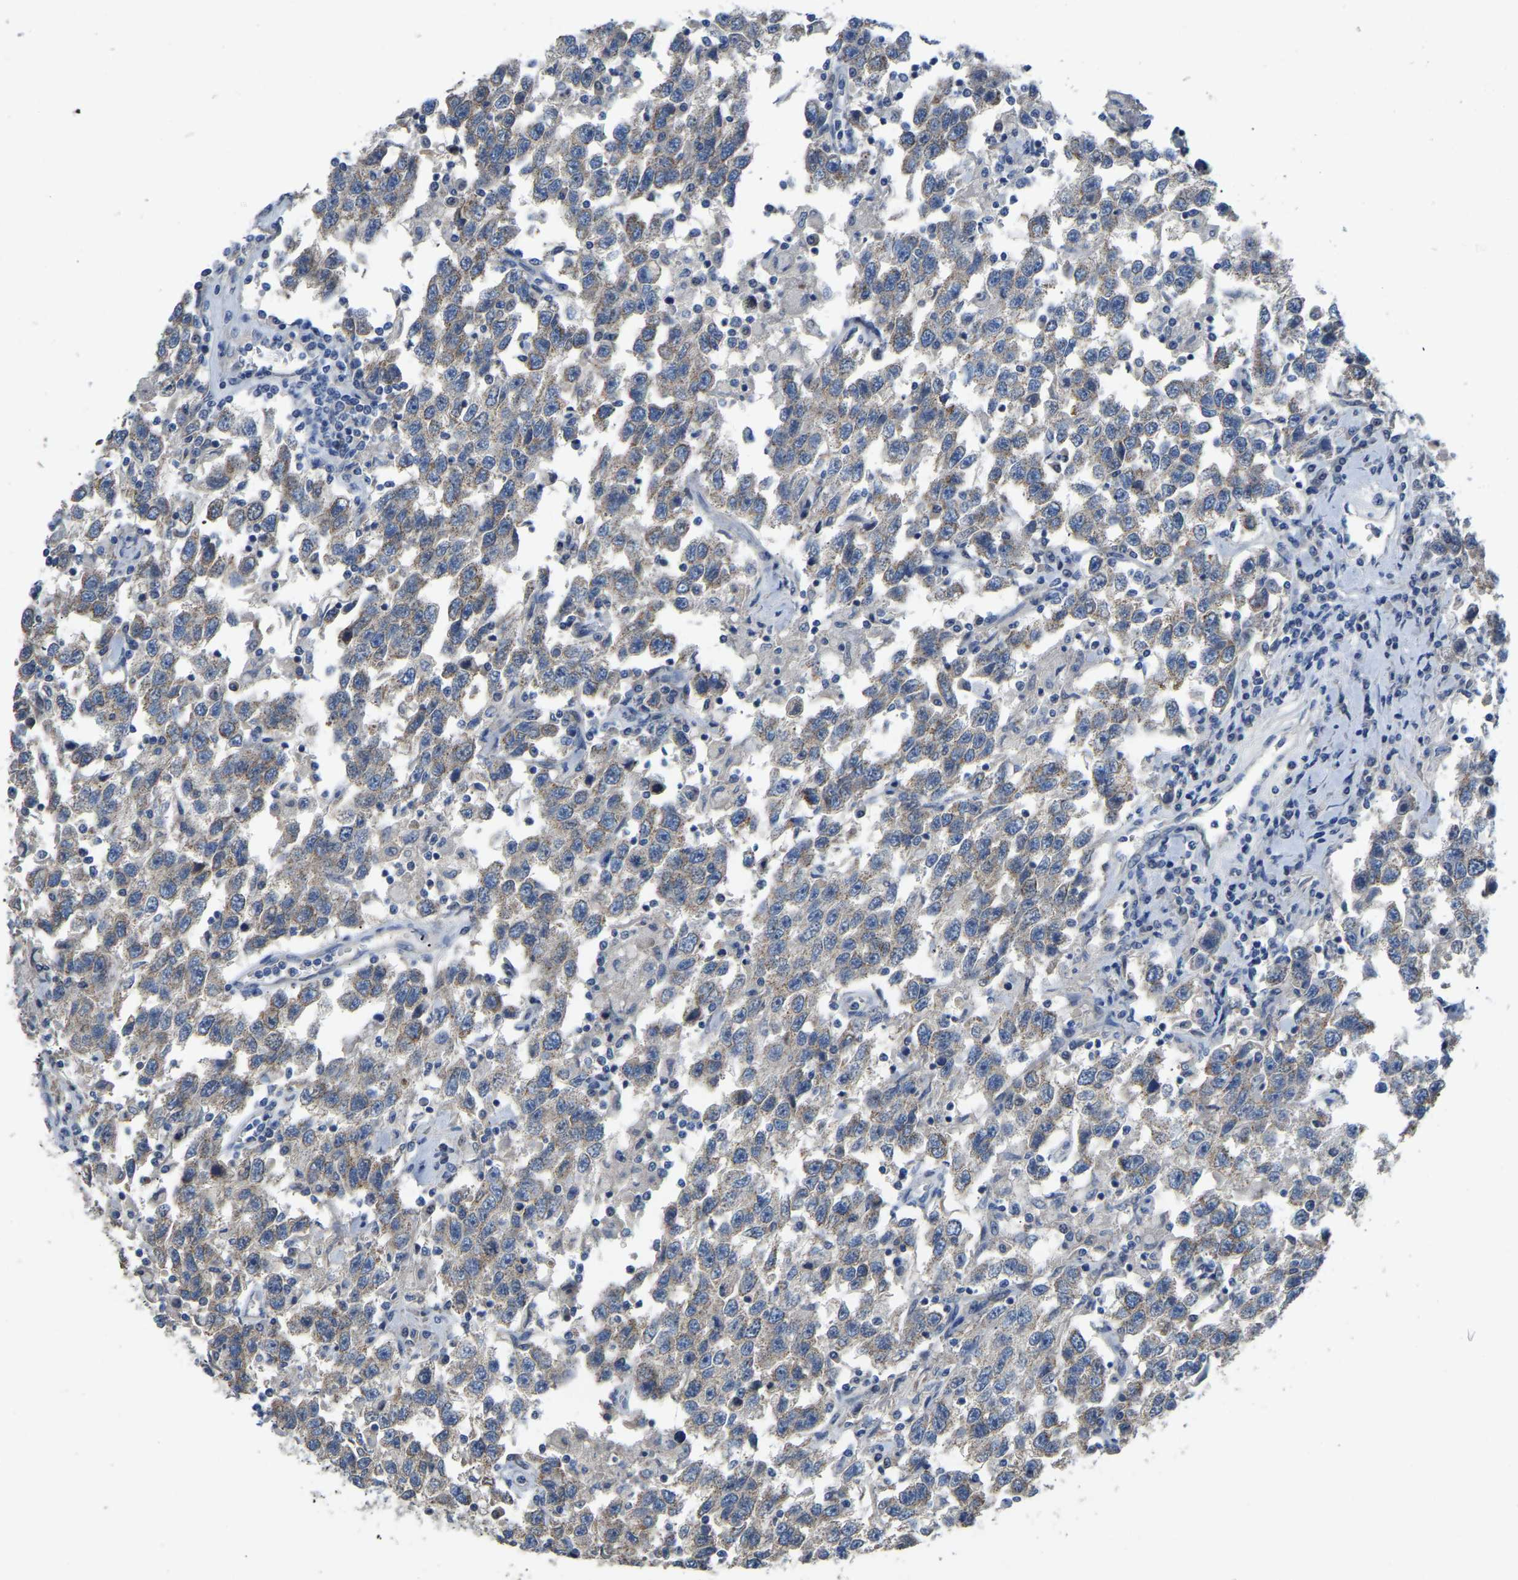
{"staining": {"intensity": "negative", "quantity": "none", "location": "none"}, "tissue": "testis cancer", "cell_type": "Tumor cells", "image_type": "cancer", "snomed": [{"axis": "morphology", "description": "Seminoma, NOS"}, {"axis": "topography", "description": "Testis"}], "caption": "Testis cancer (seminoma) was stained to show a protein in brown. There is no significant positivity in tumor cells.", "gene": "HIGD2B", "patient": {"sex": "male", "age": 41}}